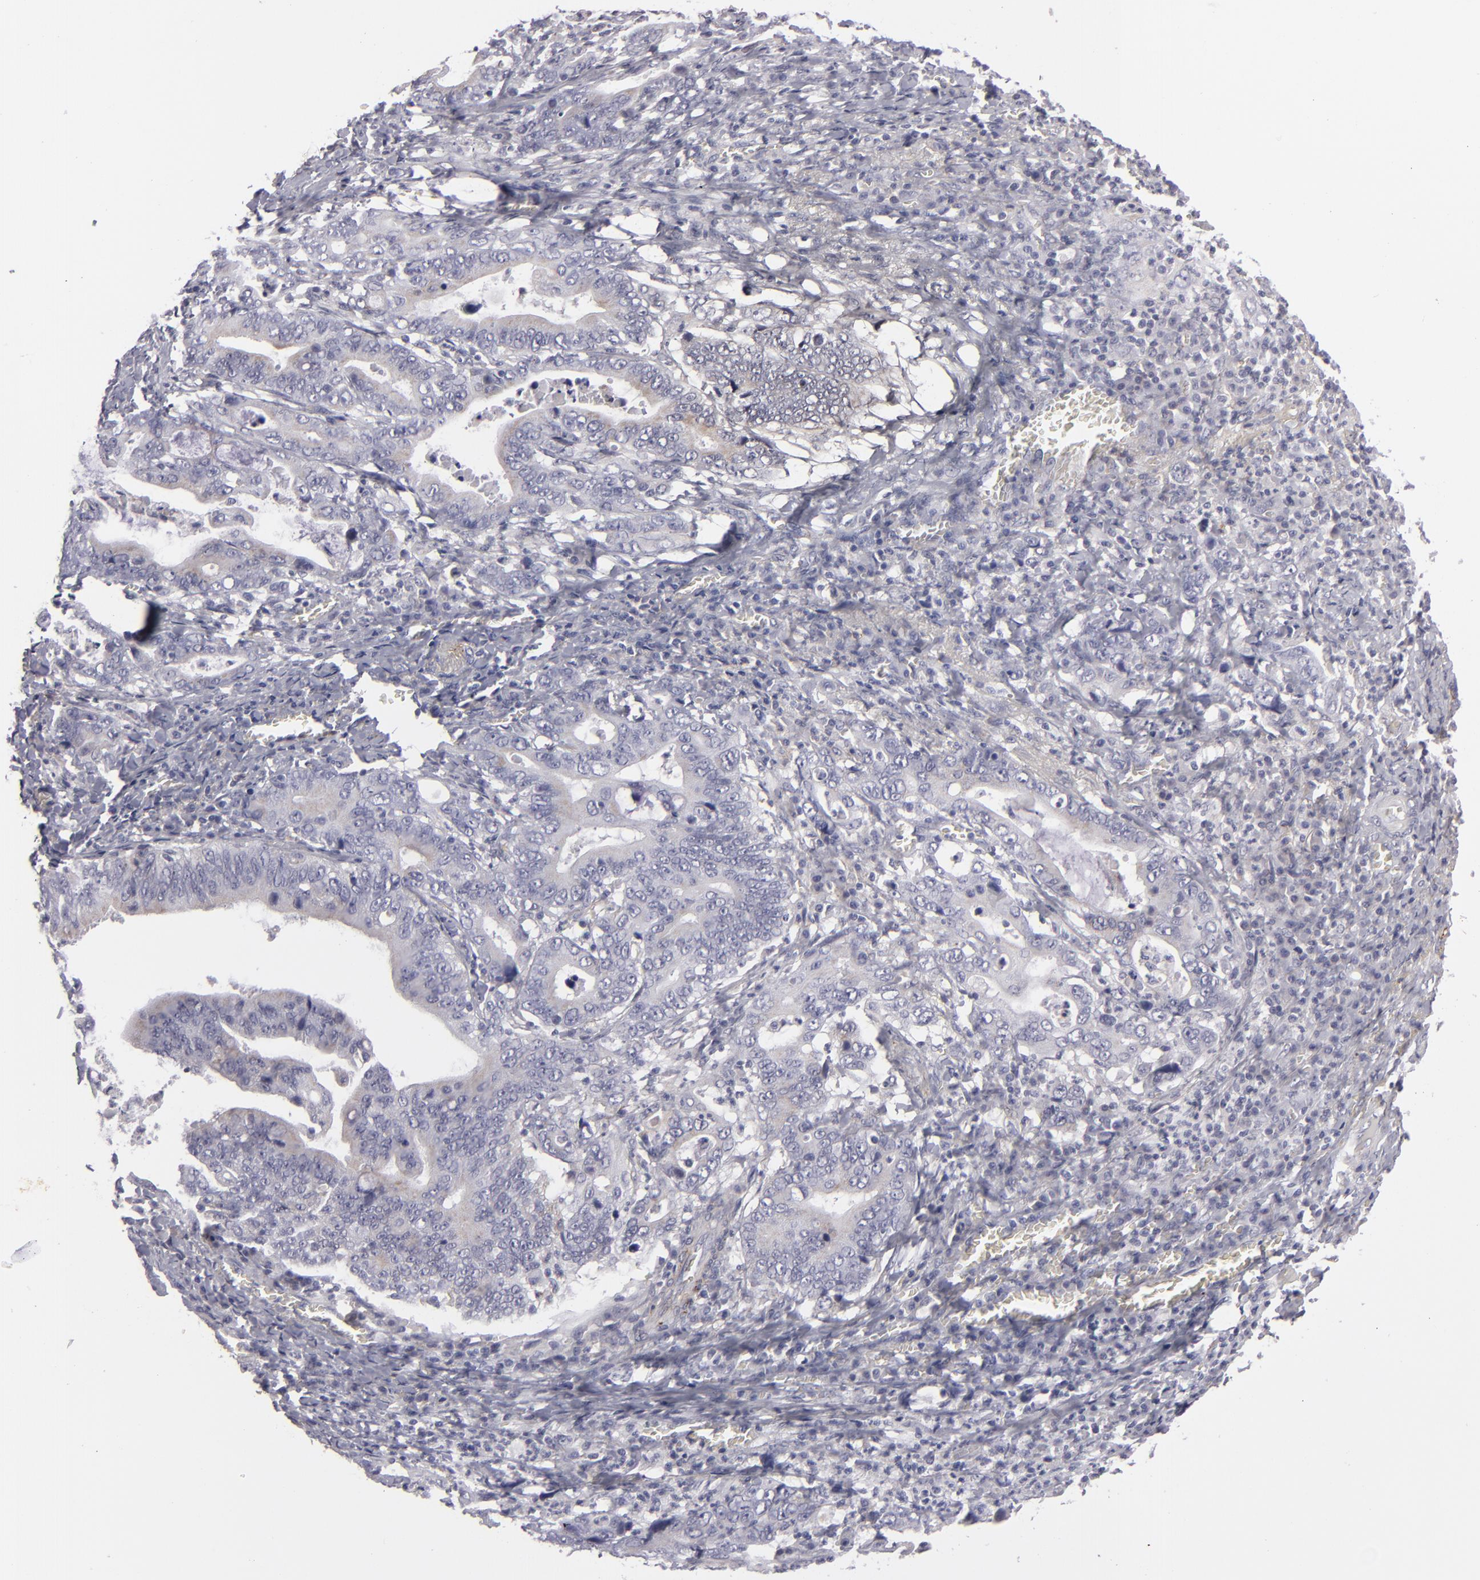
{"staining": {"intensity": "negative", "quantity": "none", "location": "none"}, "tissue": "stomach cancer", "cell_type": "Tumor cells", "image_type": "cancer", "snomed": [{"axis": "morphology", "description": "Adenocarcinoma, NOS"}, {"axis": "topography", "description": "Stomach, upper"}], "caption": "The image demonstrates no staining of tumor cells in stomach cancer (adenocarcinoma).", "gene": "ALCAM", "patient": {"sex": "male", "age": 63}}